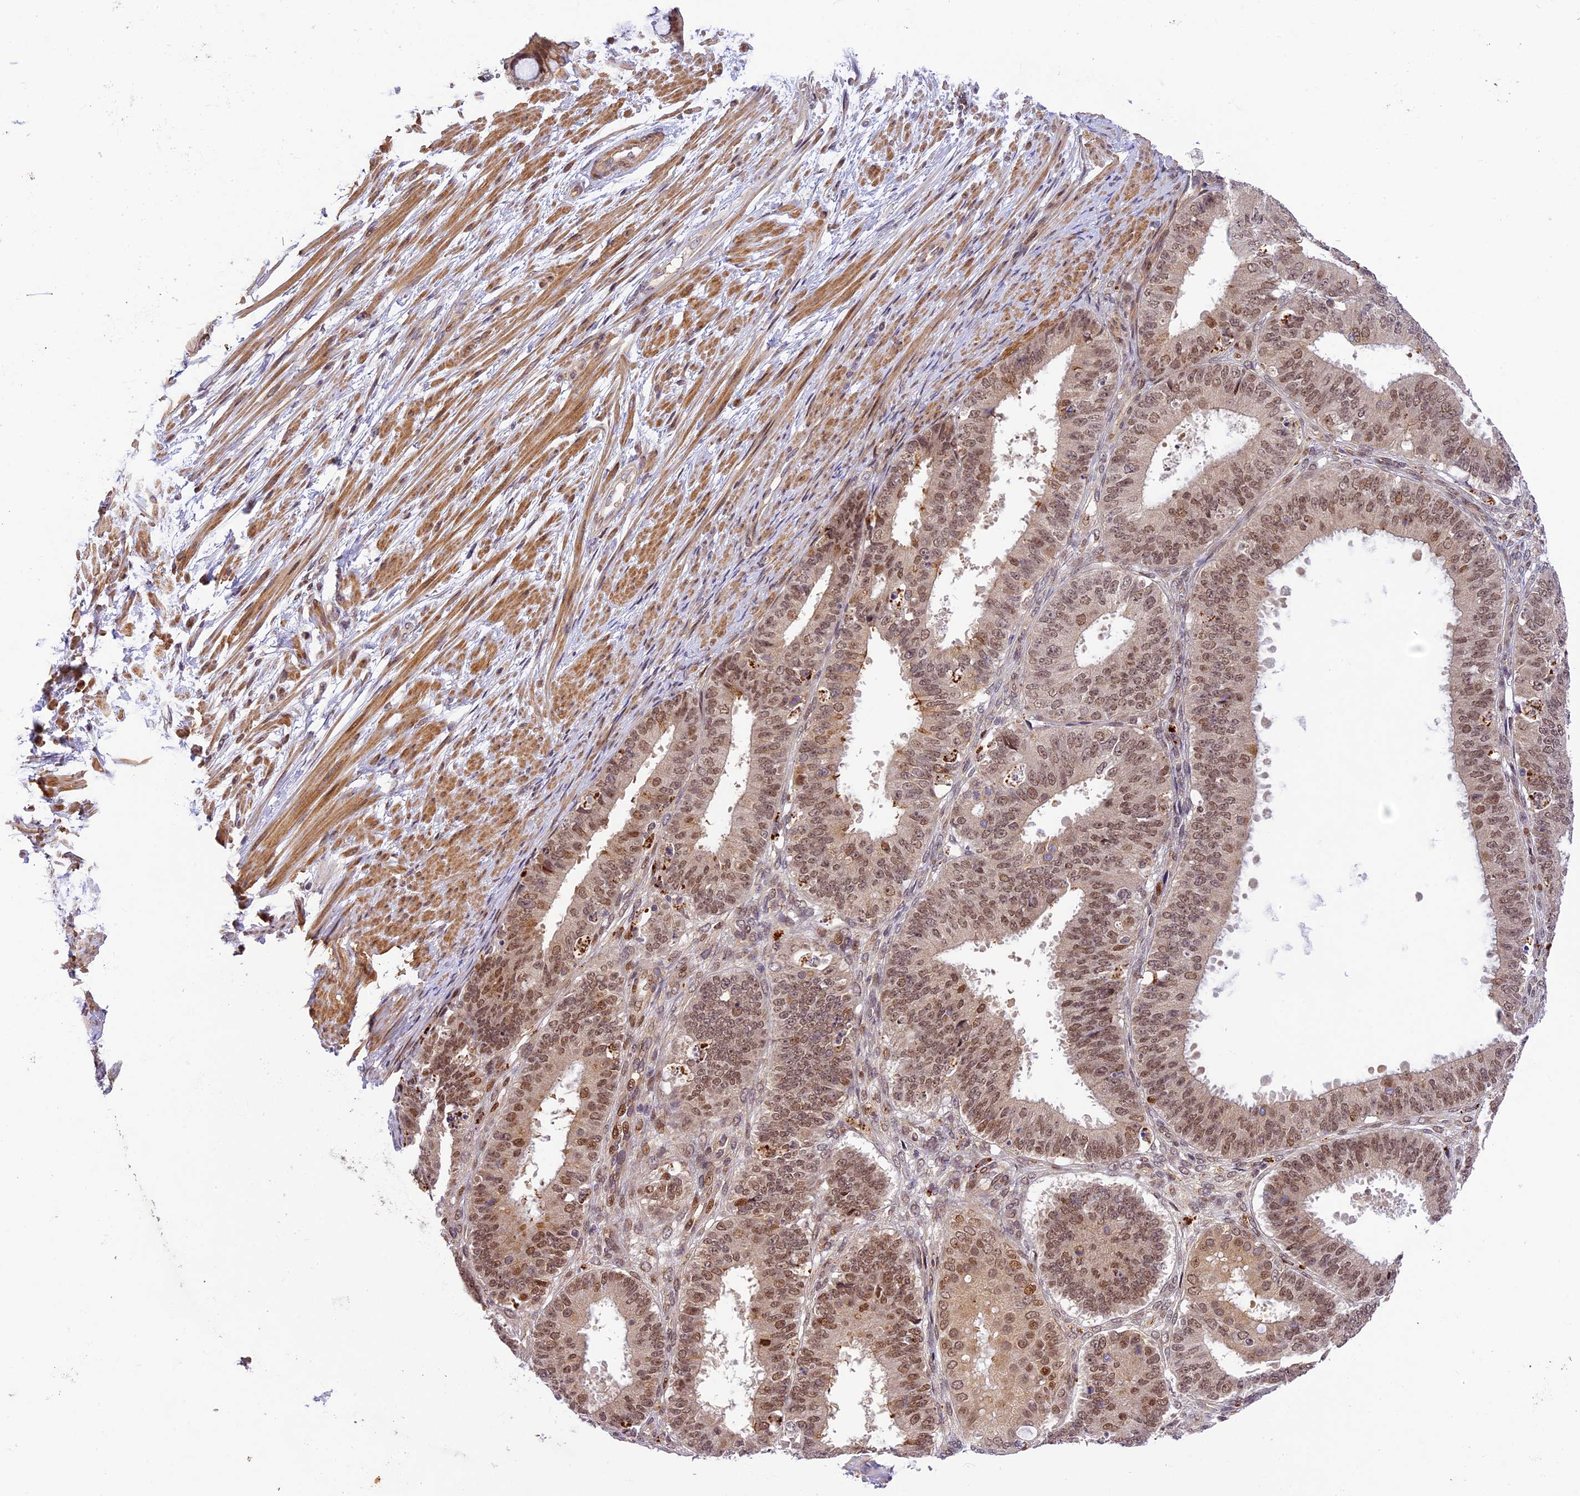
{"staining": {"intensity": "moderate", "quantity": ">75%", "location": "nuclear"}, "tissue": "ovarian cancer", "cell_type": "Tumor cells", "image_type": "cancer", "snomed": [{"axis": "morphology", "description": "Carcinoma, endometroid"}, {"axis": "topography", "description": "Appendix"}, {"axis": "topography", "description": "Ovary"}], "caption": "A high-resolution image shows immunohistochemistry staining of endometroid carcinoma (ovarian), which reveals moderate nuclear expression in approximately >75% of tumor cells.", "gene": "NEK8", "patient": {"sex": "female", "age": 42}}